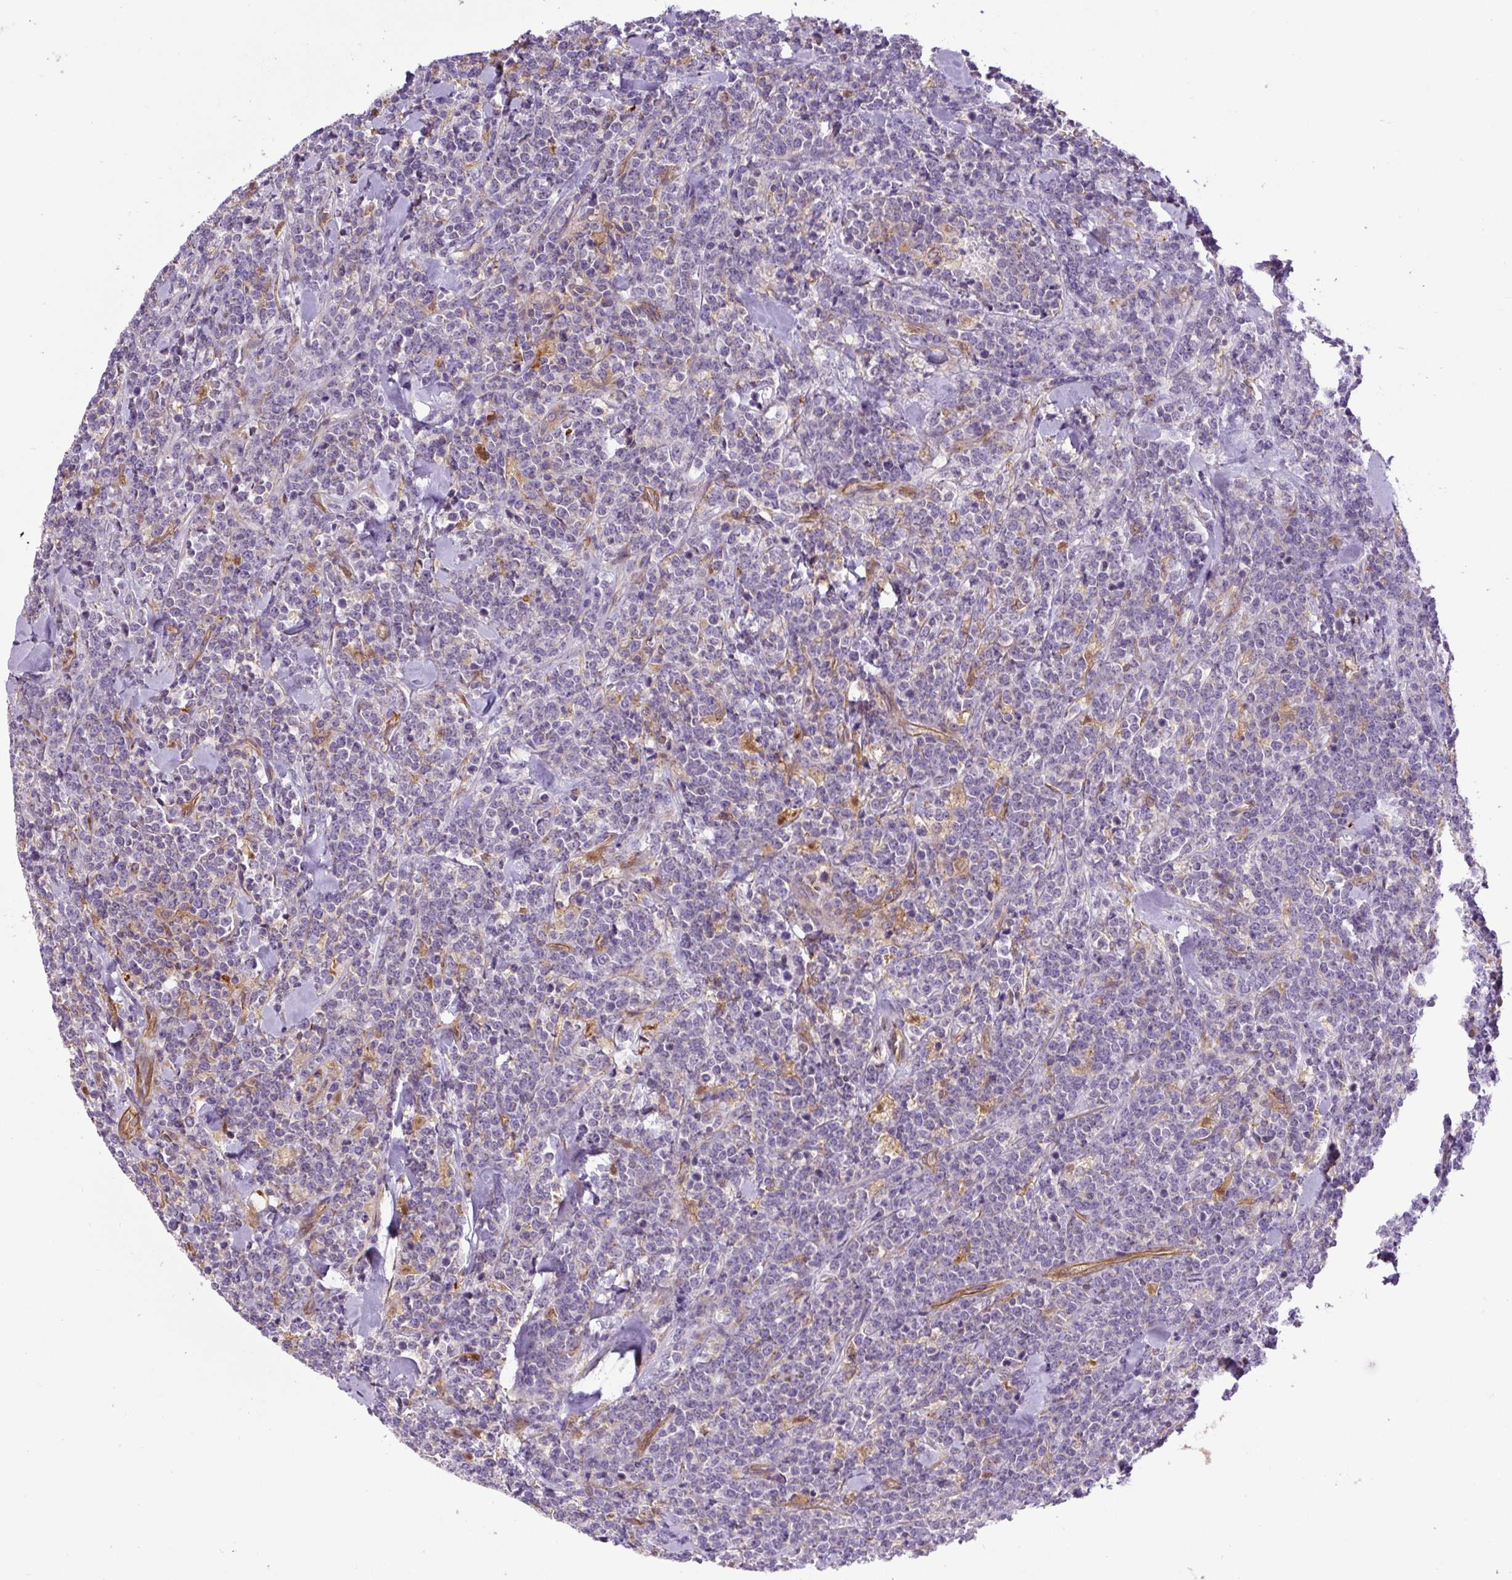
{"staining": {"intensity": "negative", "quantity": "none", "location": "none"}, "tissue": "lymphoma", "cell_type": "Tumor cells", "image_type": "cancer", "snomed": [{"axis": "morphology", "description": "Malignant lymphoma, non-Hodgkin's type, High grade"}, {"axis": "topography", "description": "Small intestine"}, {"axis": "topography", "description": "Colon"}], "caption": "High-grade malignant lymphoma, non-Hodgkin's type was stained to show a protein in brown. There is no significant expression in tumor cells. (DAB IHC, high magnification).", "gene": "DCTN1", "patient": {"sex": "male", "age": 8}}